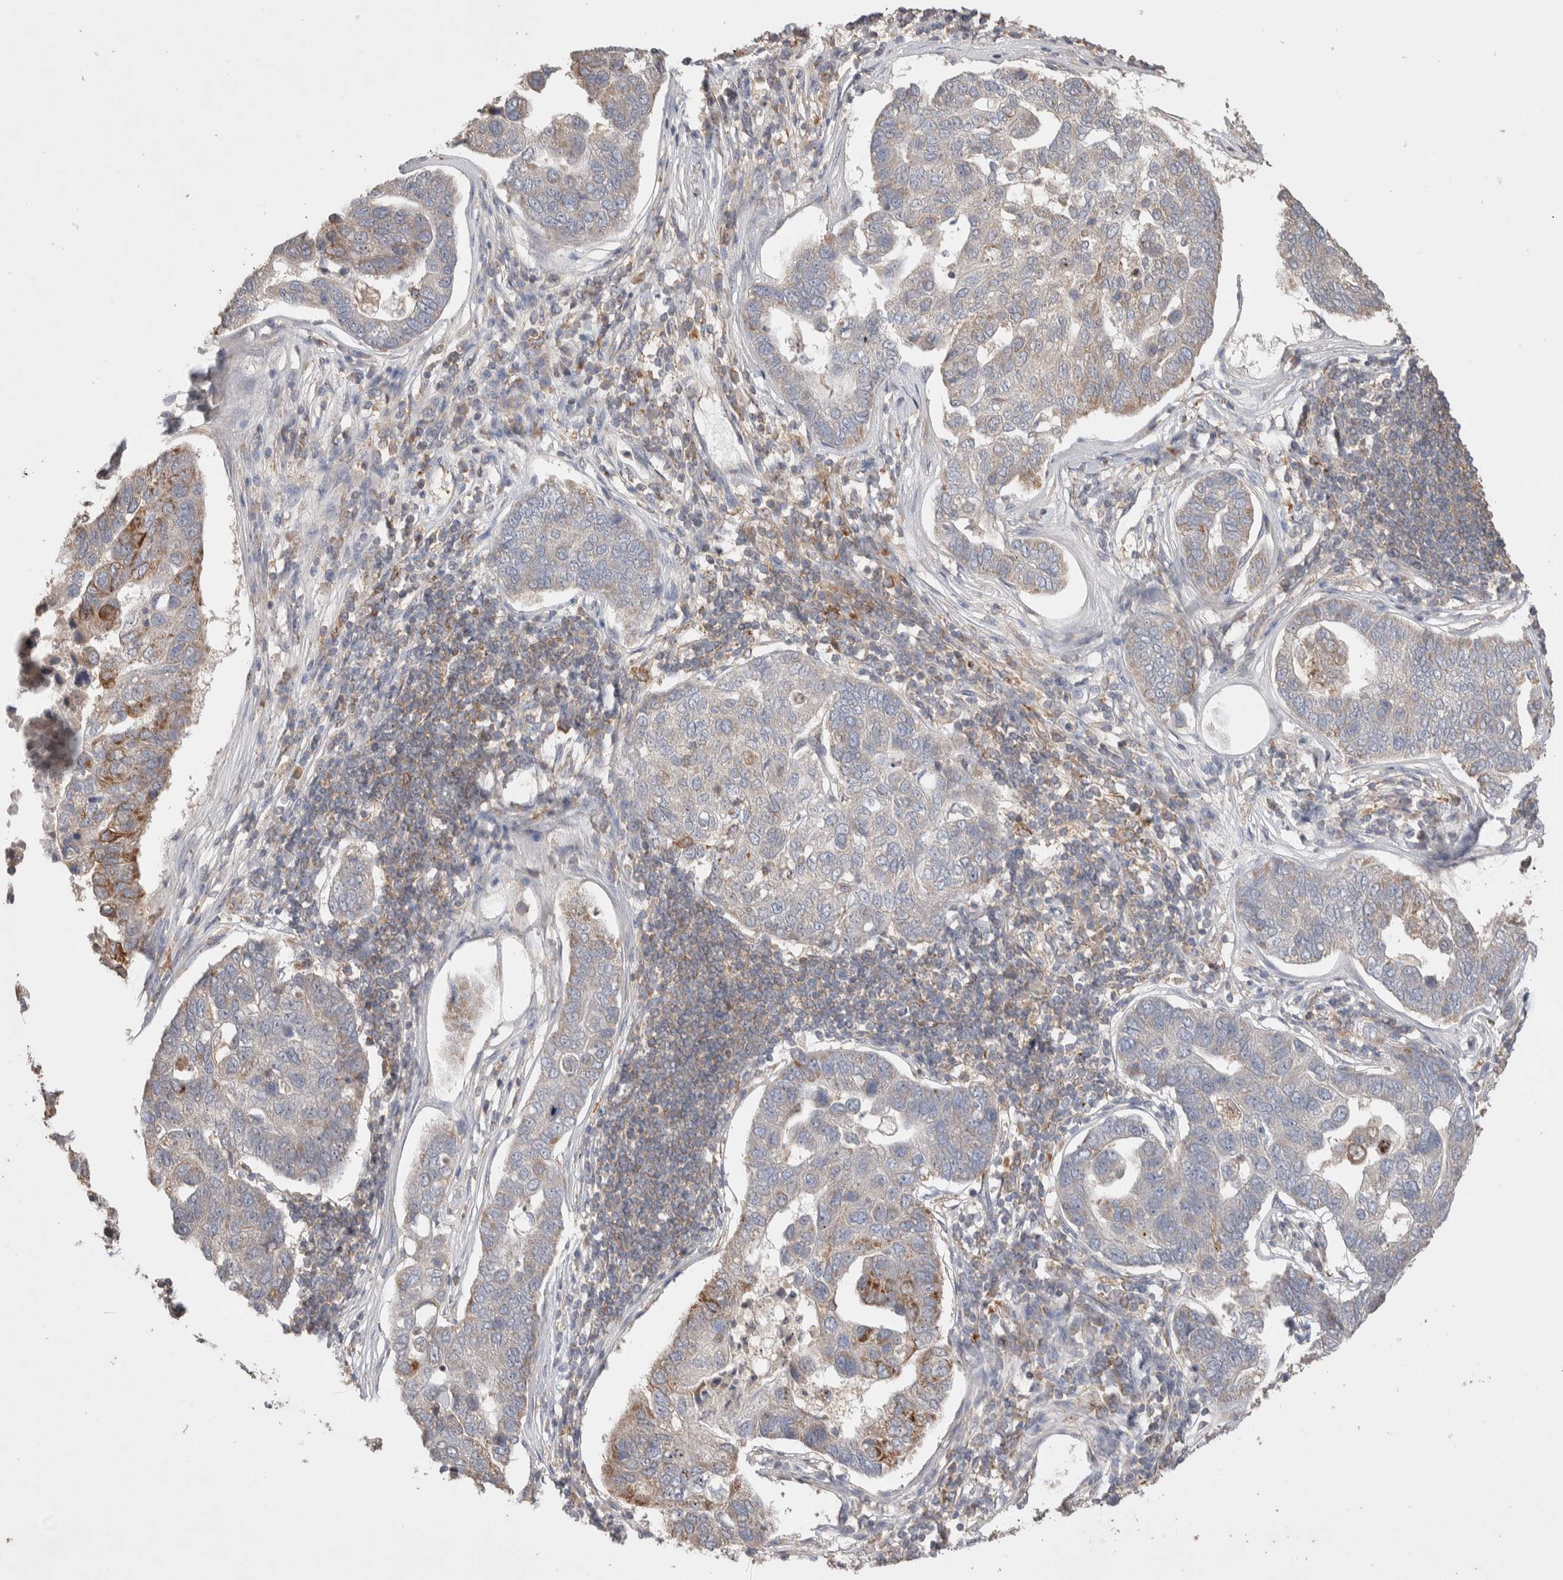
{"staining": {"intensity": "moderate", "quantity": "<25%", "location": "cytoplasmic/membranous"}, "tissue": "pancreatic cancer", "cell_type": "Tumor cells", "image_type": "cancer", "snomed": [{"axis": "morphology", "description": "Adenocarcinoma, NOS"}, {"axis": "topography", "description": "Pancreas"}], "caption": "A brown stain highlights moderate cytoplasmic/membranous positivity of a protein in human pancreatic cancer tumor cells.", "gene": "DEPTOR", "patient": {"sex": "female", "age": 61}}